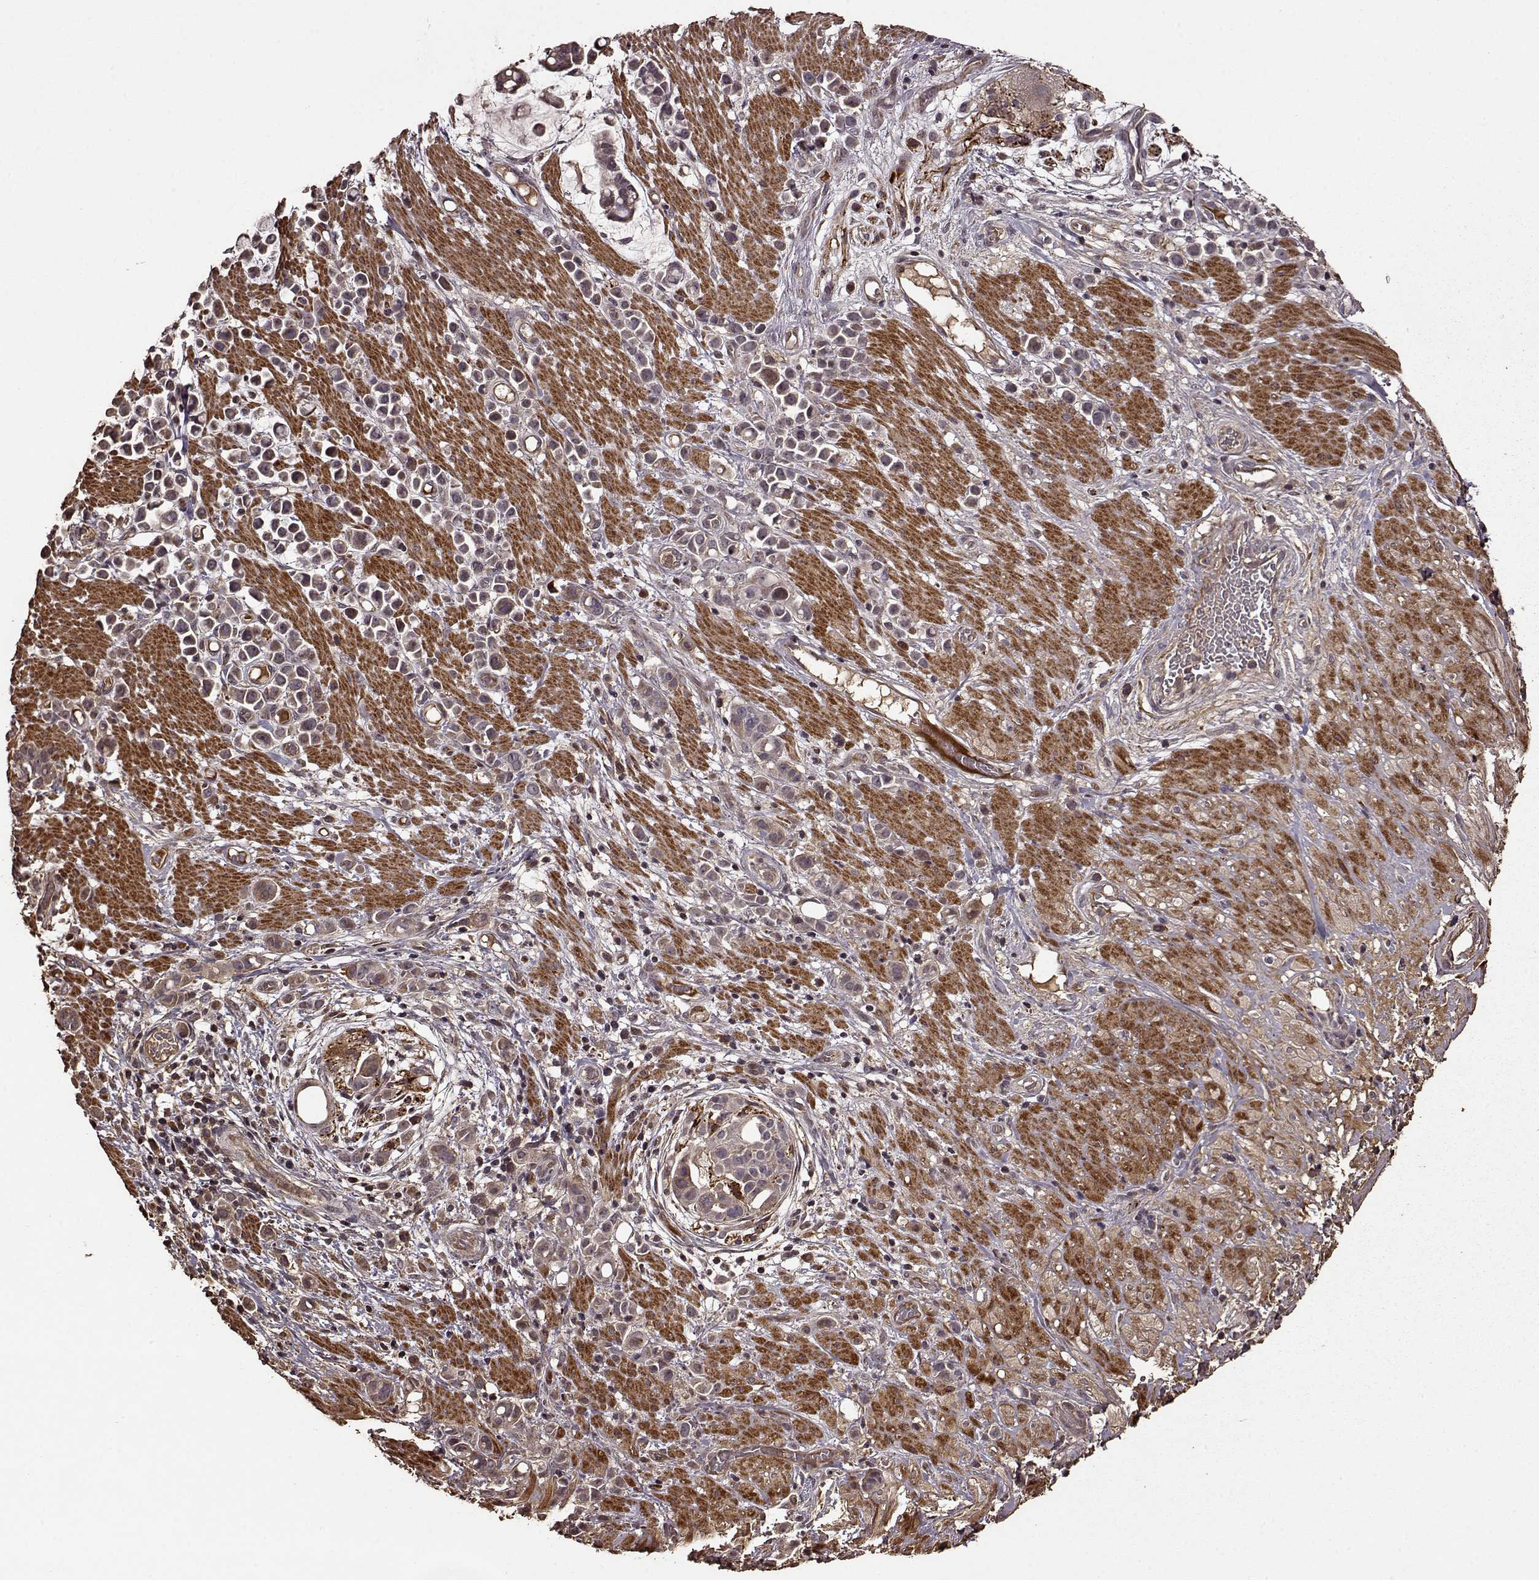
{"staining": {"intensity": "negative", "quantity": "none", "location": "none"}, "tissue": "stomach cancer", "cell_type": "Tumor cells", "image_type": "cancer", "snomed": [{"axis": "morphology", "description": "Adenocarcinoma, NOS"}, {"axis": "topography", "description": "Stomach"}], "caption": "A high-resolution histopathology image shows immunohistochemistry staining of stomach adenocarcinoma, which shows no significant positivity in tumor cells. The staining is performed using DAB (3,3'-diaminobenzidine) brown chromogen with nuclei counter-stained in using hematoxylin.", "gene": "FBXW11", "patient": {"sex": "male", "age": 82}}